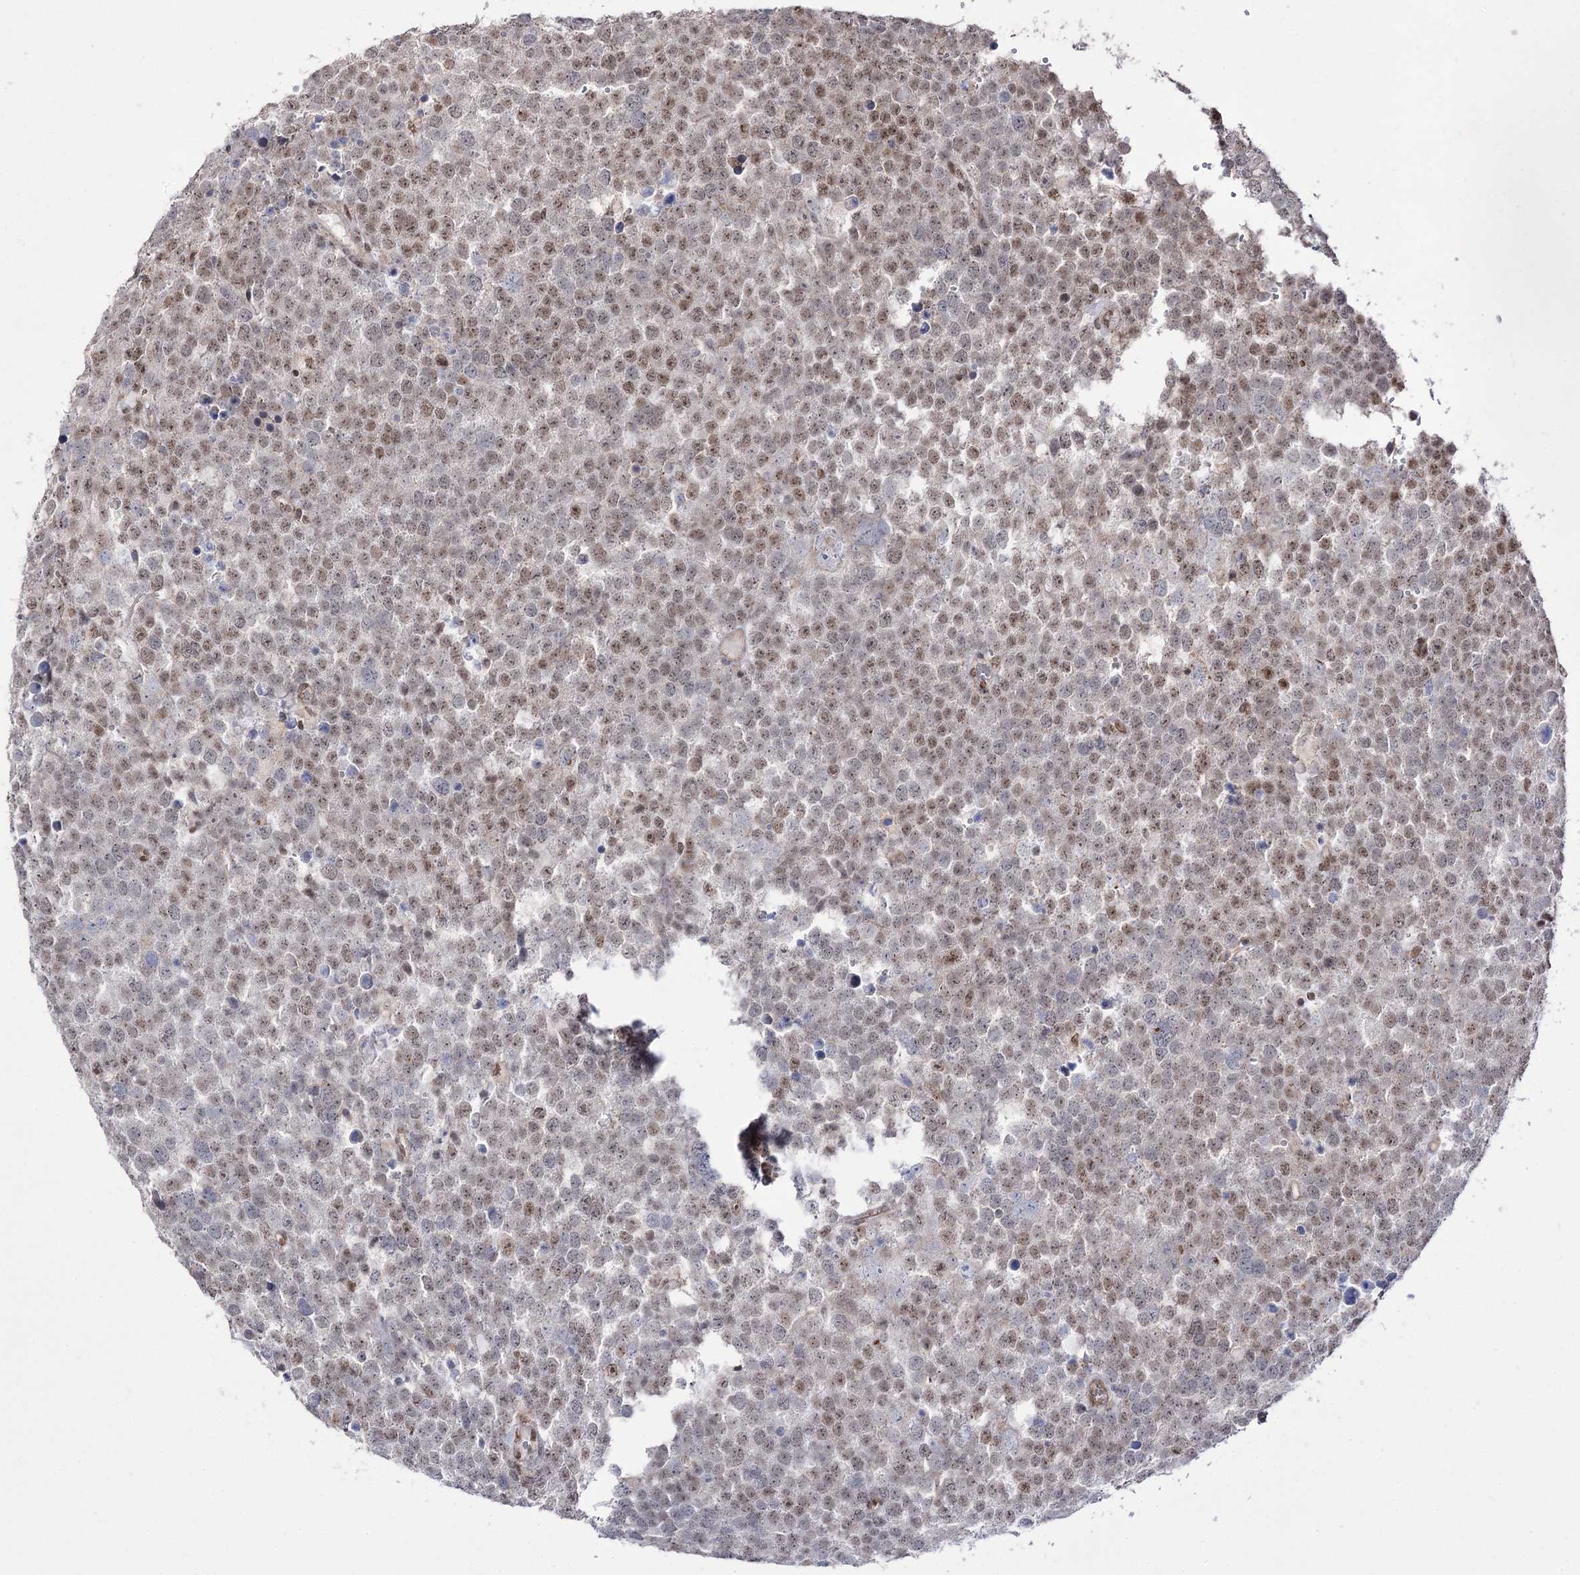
{"staining": {"intensity": "moderate", "quantity": "25%-75%", "location": "nuclear"}, "tissue": "testis cancer", "cell_type": "Tumor cells", "image_type": "cancer", "snomed": [{"axis": "morphology", "description": "Seminoma, NOS"}, {"axis": "topography", "description": "Testis"}], "caption": "Brown immunohistochemical staining in testis cancer displays moderate nuclear expression in about 25%-75% of tumor cells. Immunohistochemistry stains the protein in brown and the nuclei are stained blue.", "gene": "VGLL4", "patient": {"sex": "male", "age": 71}}